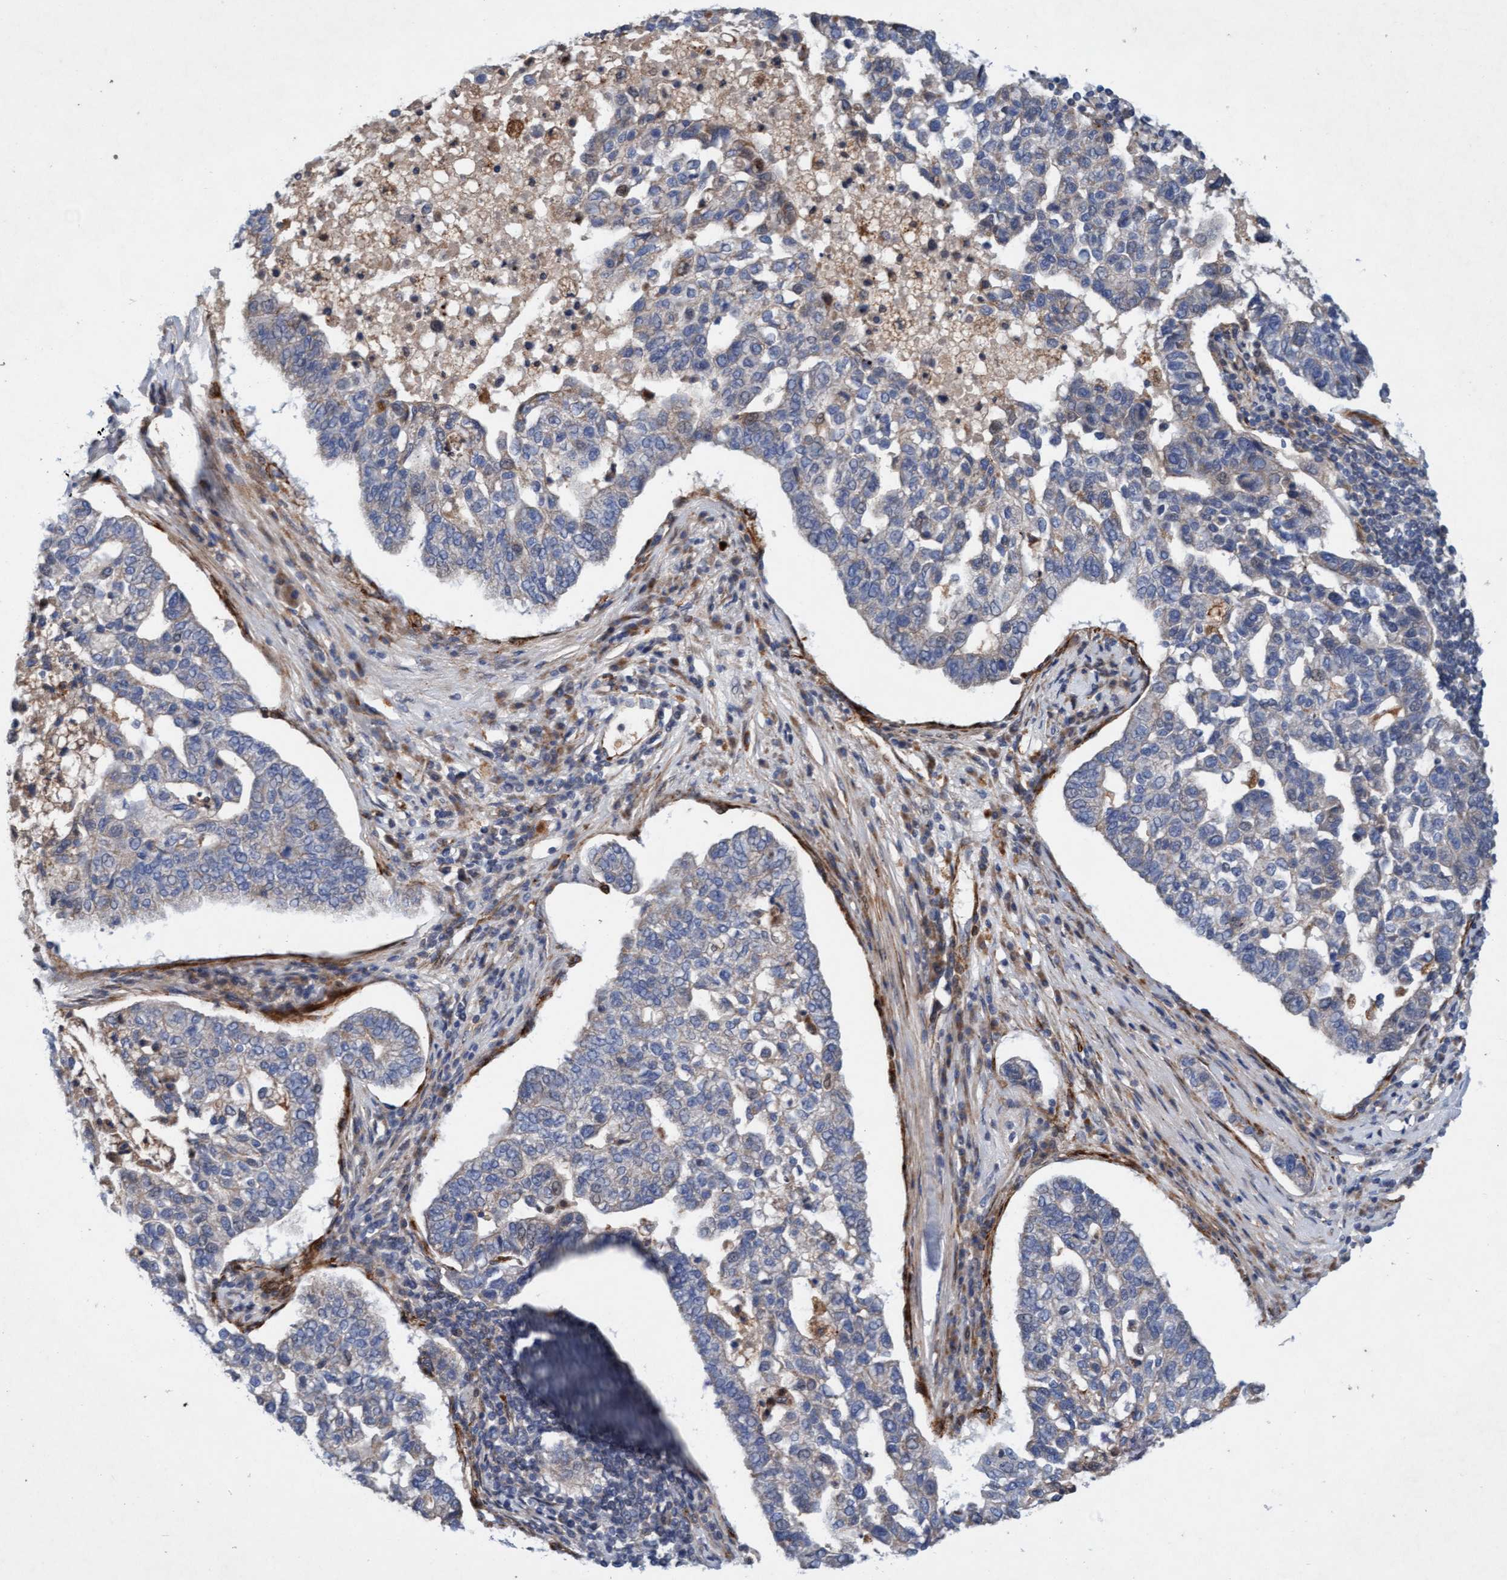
{"staining": {"intensity": "negative", "quantity": "none", "location": "none"}, "tissue": "pancreatic cancer", "cell_type": "Tumor cells", "image_type": "cancer", "snomed": [{"axis": "morphology", "description": "Adenocarcinoma, NOS"}, {"axis": "topography", "description": "Pancreas"}], "caption": "An immunohistochemistry (IHC) micrograph of adenocarcinoma (pancreatic) is shown. There is no staining in tumor cells of adenocarcinoma (pancreatic). (Stains: DAB immunohistochemistry (IHC) with hematoxylin counter stain, Microscopy: brightfield microscopy at high magnification).", "gene": "TMEM70", "patient": {"sex": "female", "age": 61}}